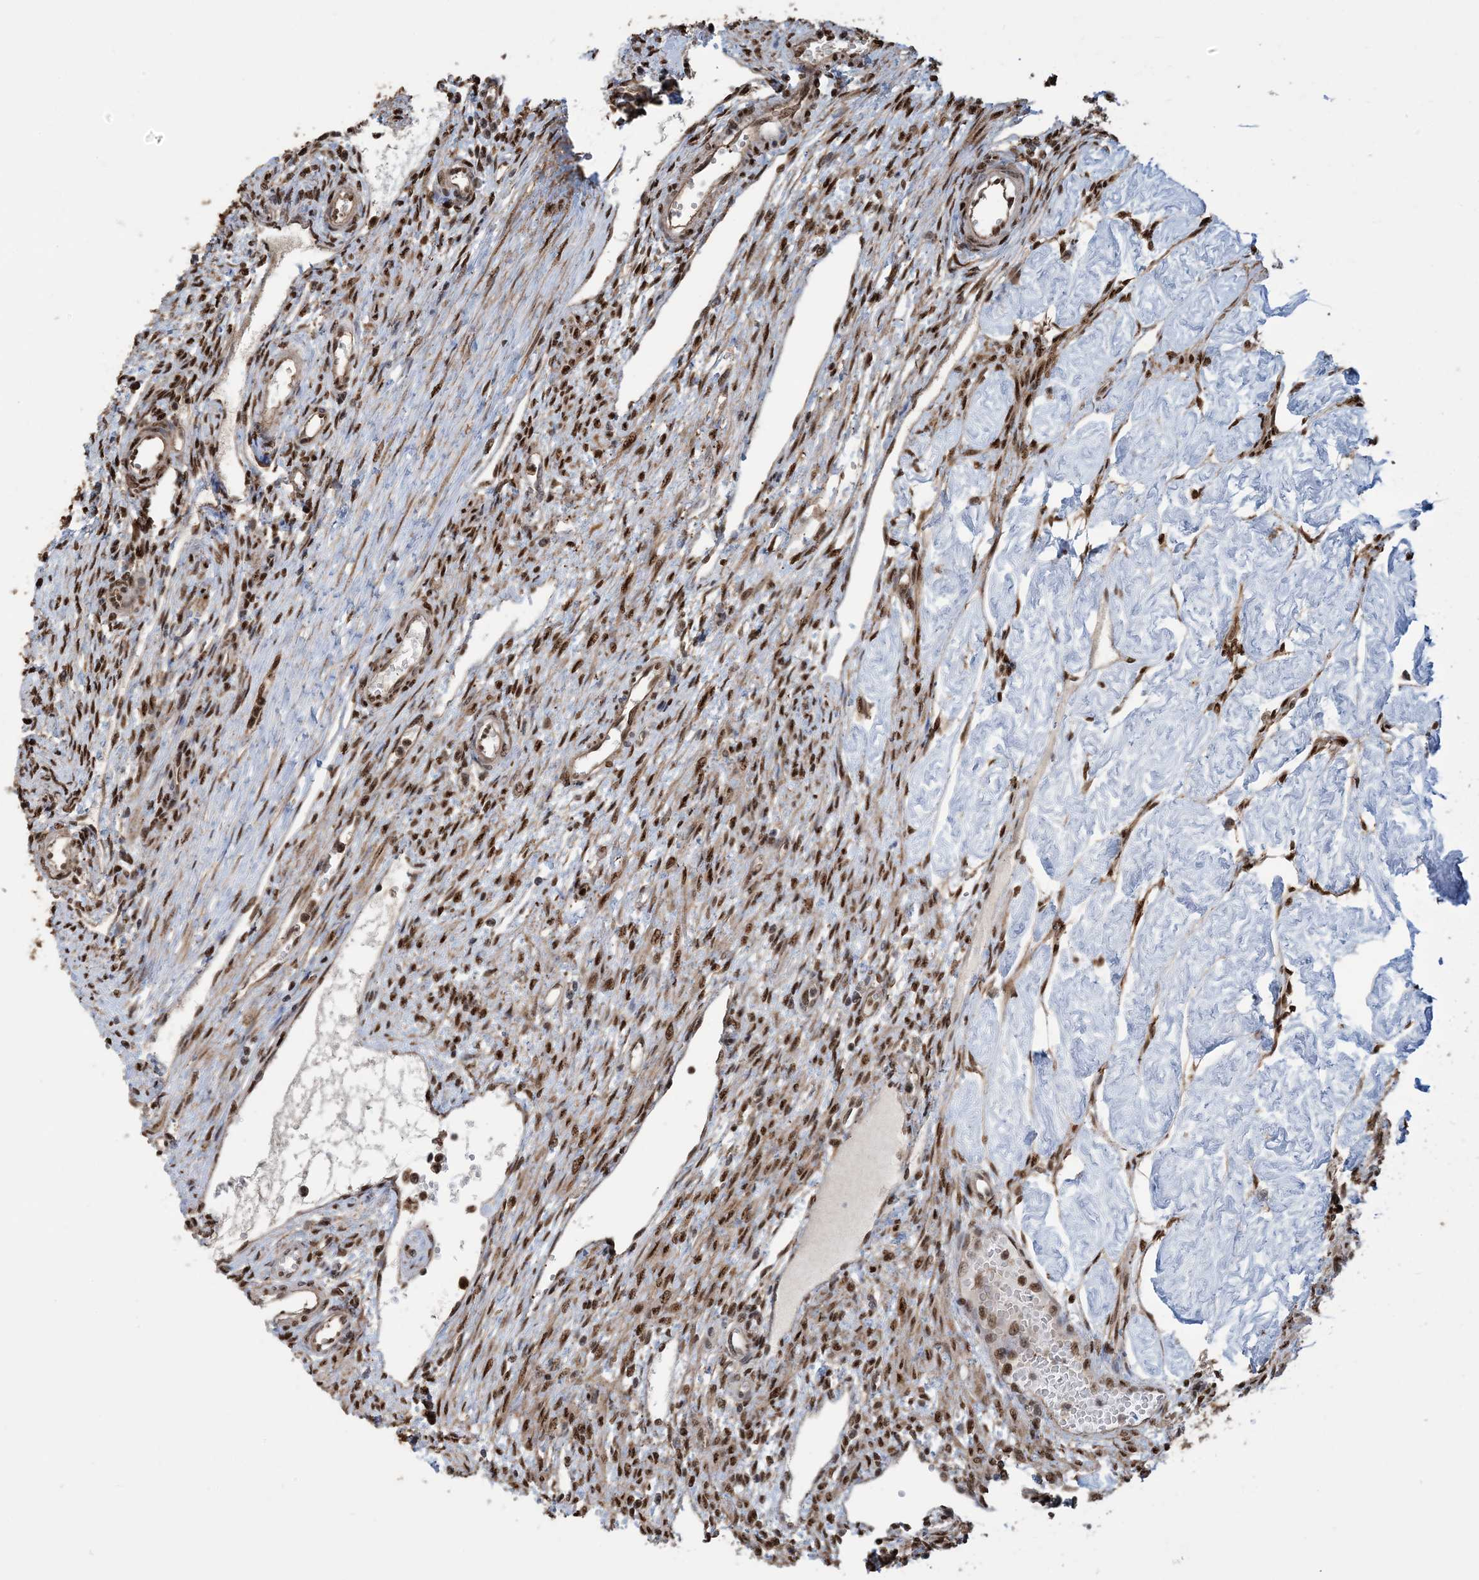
{"staining": {"intensity": "moderate", "quantity": ">75%", "location": "nuclear"}, "tissue": "ovary", "cell_type": "Ovarian stroma cells", "image_type": "normal", "snomed": [{"axis": "morphology", "description": "Normal tissue, NOS"}, {"axis": "morphology", "description": "Cyst, NOS"}, {"axis": "topography", "description": "Ovary"}], "caption": "This is a micrograph of IHC staining of unremarkable ovary, which shows moderate staining in the nuclear of ovarian stroma cells.", "gene": "HSPA1A", "patient": {"sex": "female", "age": 33}}